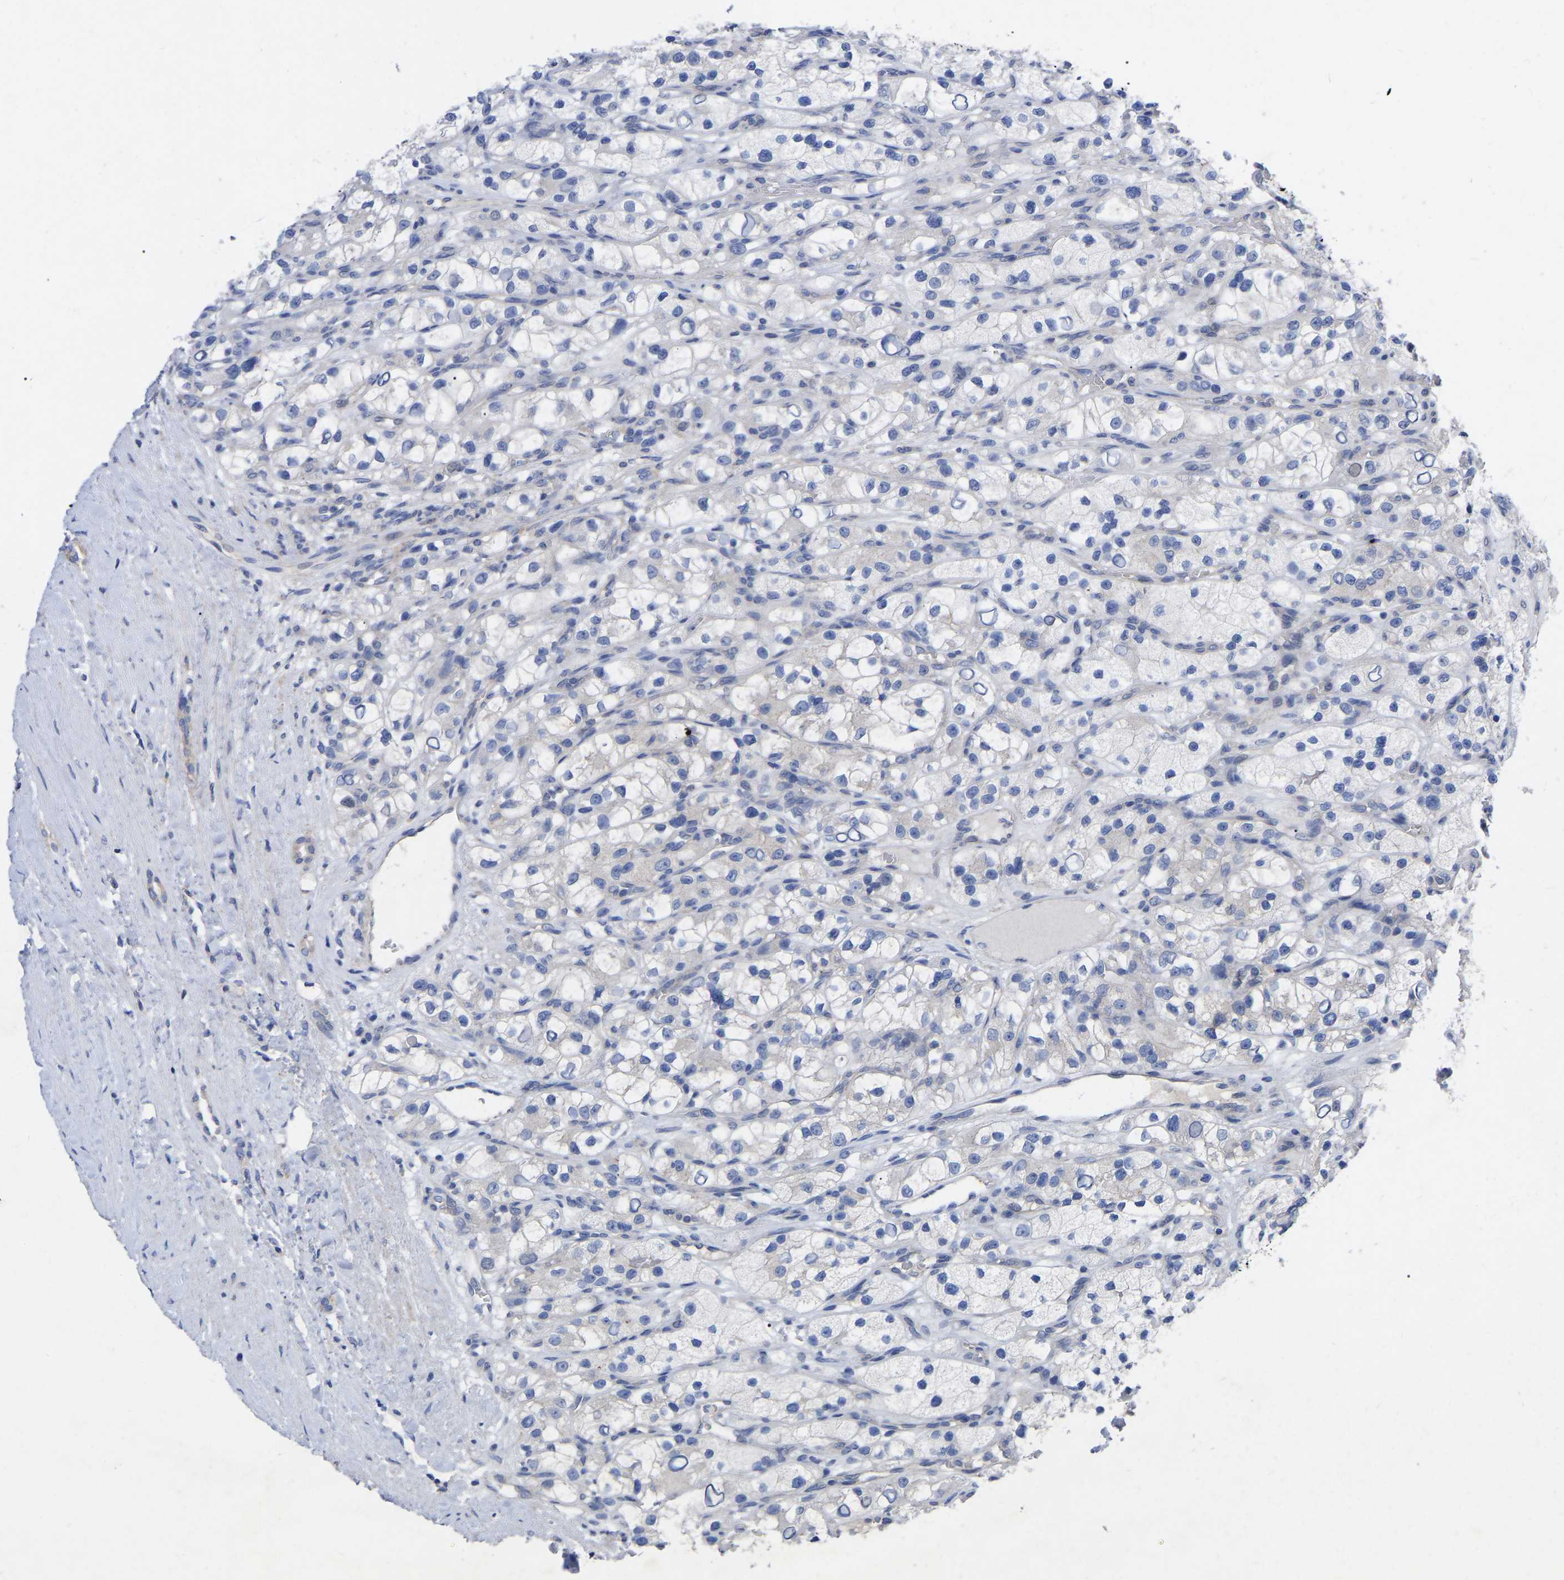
{"staining": {"intensity": "moderate", "quantity": "<25%", "location": "cytoplasmic/membranous"}, "tissue": "renal cancer", "cell_type": "Tumor cells", "image_type": "cancer", "snomed": [{"axis": "morphology", "description": "Adenocarcinoma, NOS"}, {"axis": "topography", "description": "Kidney"}], "caption": "This histopathology image displays adenocarcinoma (renal) stained with IHC to label a protein in brown. The cytoplasmic/membranous of tumor cells show moderate positivity for the protein. Nuclei are counter-stained blue.", "gene": "TCP1", "patient": {"sex": "female", "age": 57}}